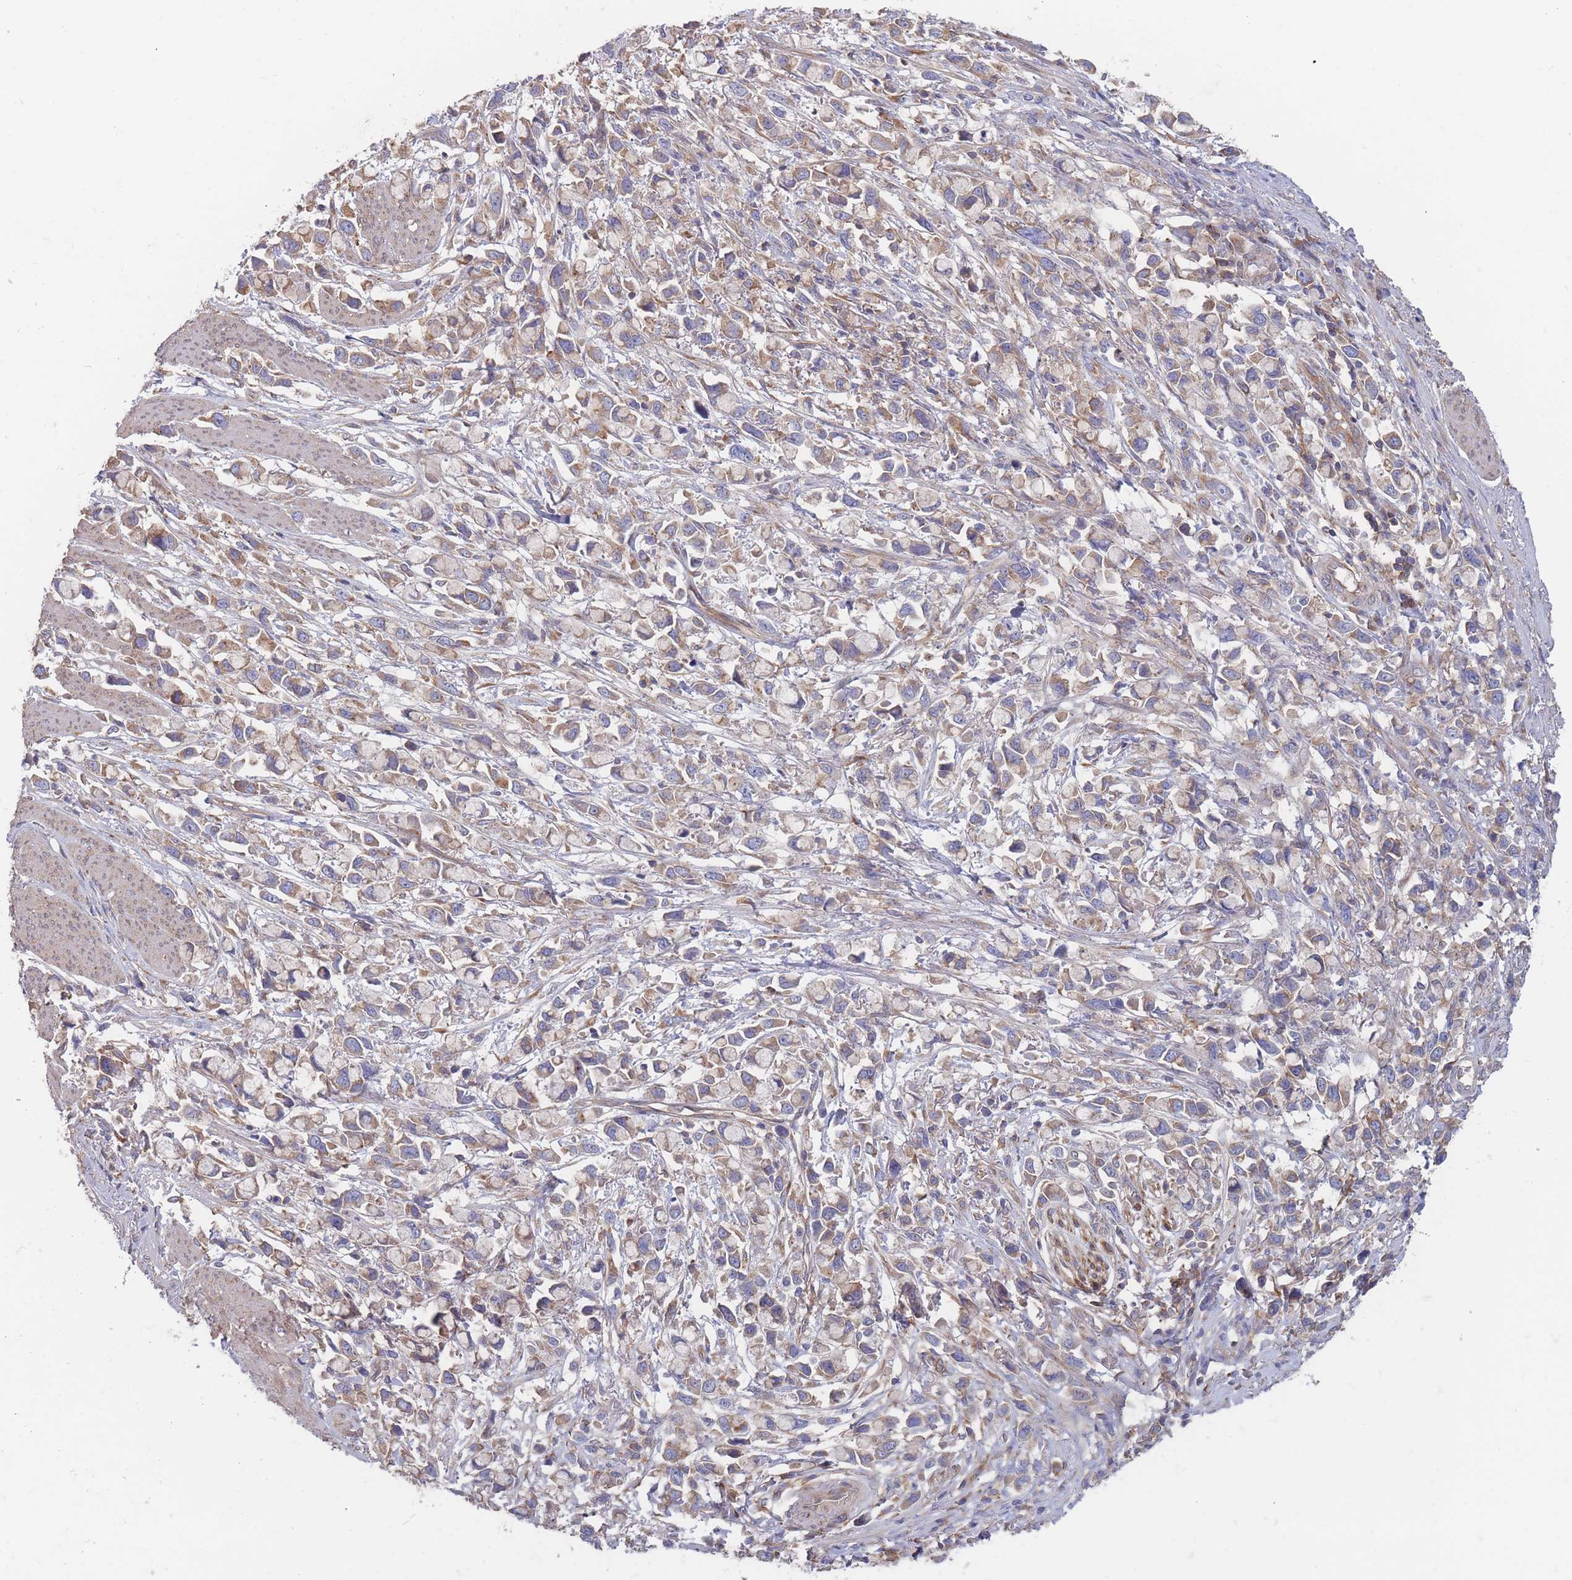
{"staining": {"intensity": "moderate", "quantity": ">75%", "location": "cytoplasmic/membranous"}, "tissue": "stomach cancer", "cell_type": "Tumor cells", "image_type": "cancer", "snomed": [{"axis": "morphology", "description": "Adenocarcinoma, NOS"}, {"axis": "topography", "description": "Stomach"}], "caption": "This is an image of immunohistochemistry (IHC) staining of stomach cancer (adenocarcinoma), which shows moderate expression in the cytoplasmic/membranous of tumor cells.", "gene": "KDSR", "patient": {"sex": "female", "age": 81}}